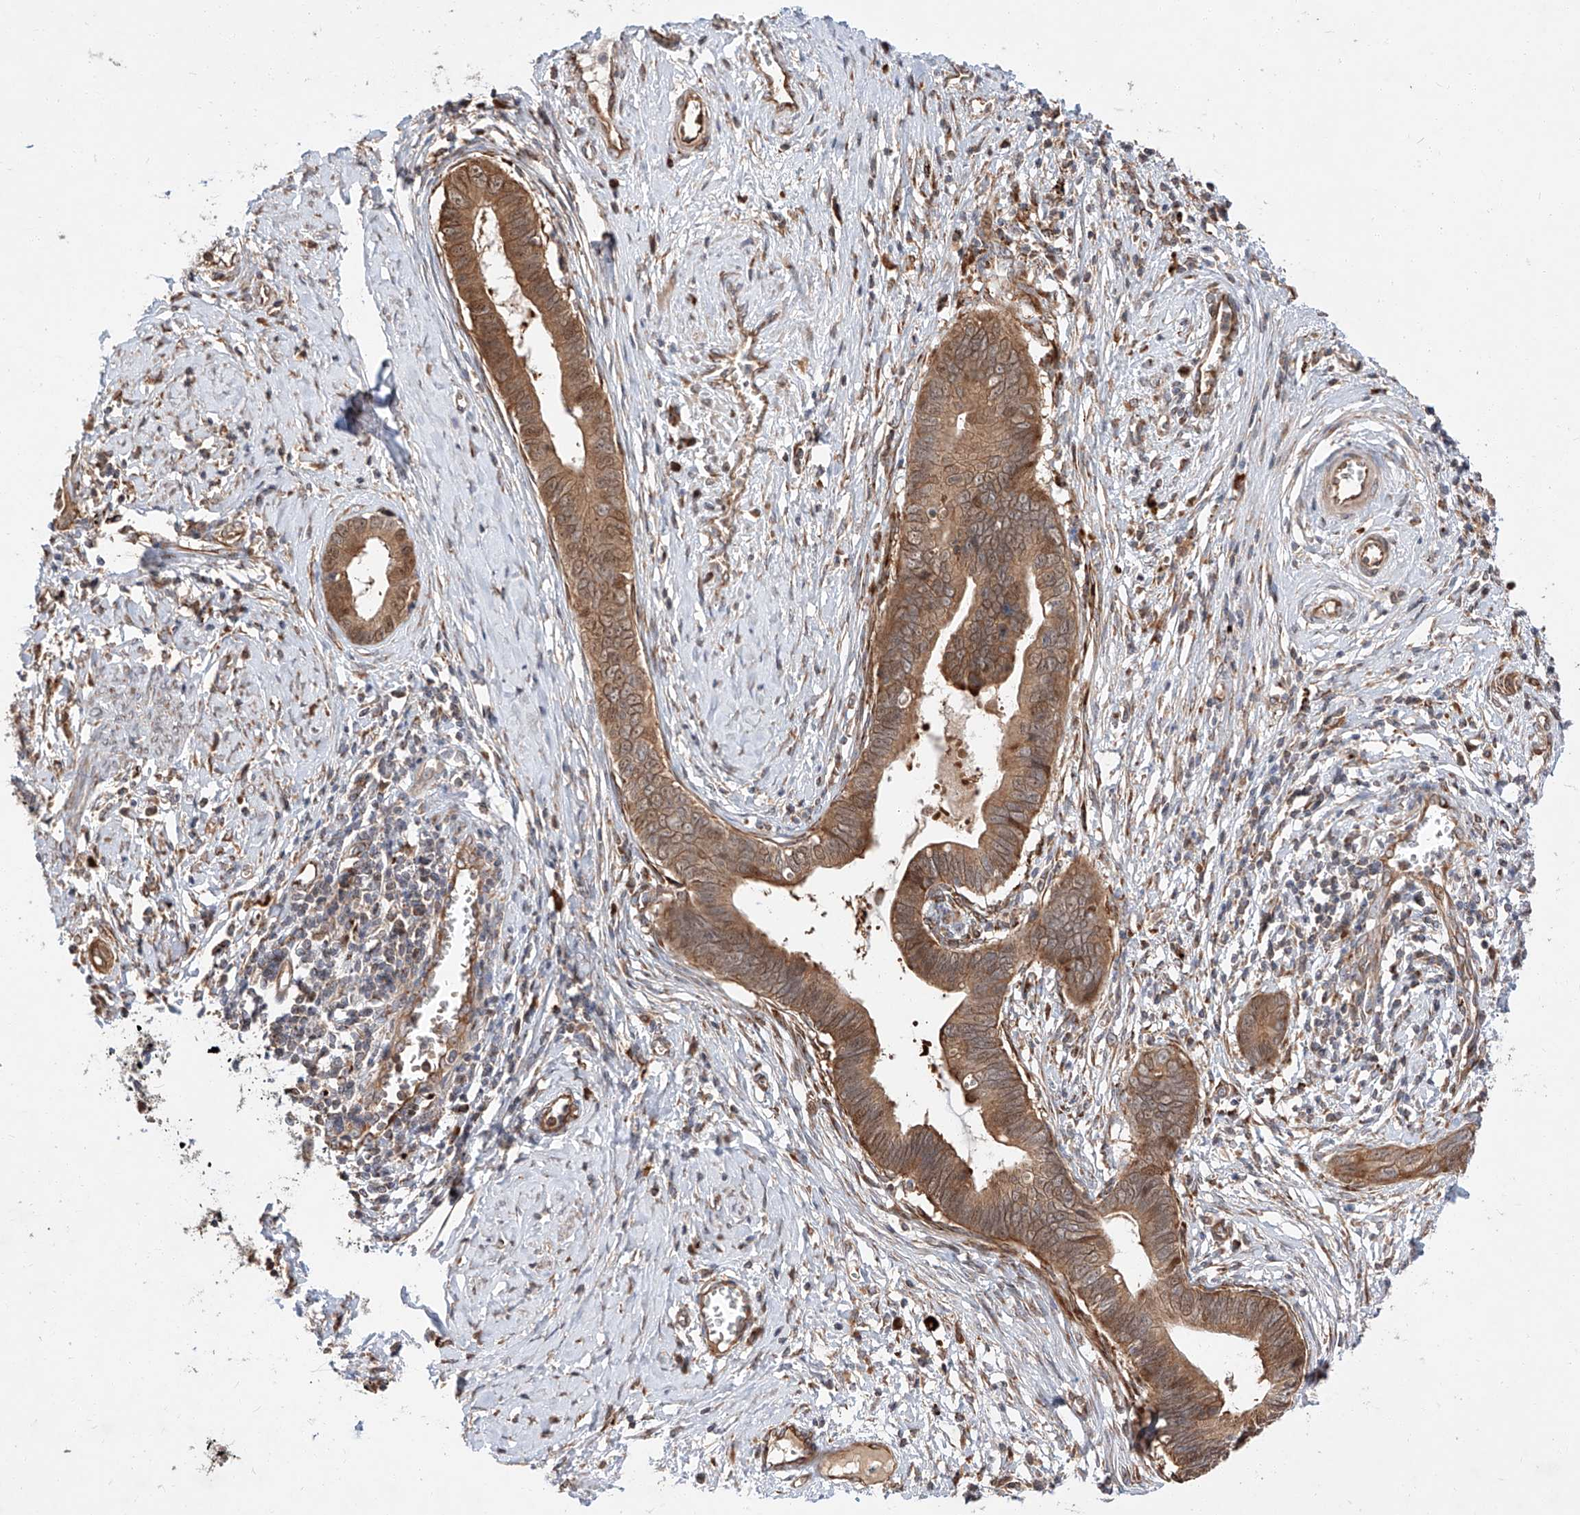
{"staining": {"intensity": "moderate", "quantity": ">75%", "location": "cytoplasmic/membranous,nuclear"}, "tissue": "cervical cancer", "cell_type": "Tumor cells", "image_type": "cancer", "snomed": [{"axis": "morphology", "description": "Adenocarcinoma, NOS"}, {"axis": "topography", "description": "Cervix"}], "caption": "Immunohistochemistry staining of cervical adenocarcinoma, which demonstrates medium levels of moderate cytoplasmic/membranous and nuclear expression in approximately >75% of tumor cells indicating moderate cytoplasmic/membranous and nuclear protein positivity. The staining was performed using DAB (brown) for protein detection and nuclei were counterstained in hematoxylin (blue).", "gene": "DIRAS3", "patient": {"sex": "female", "age": 44}}